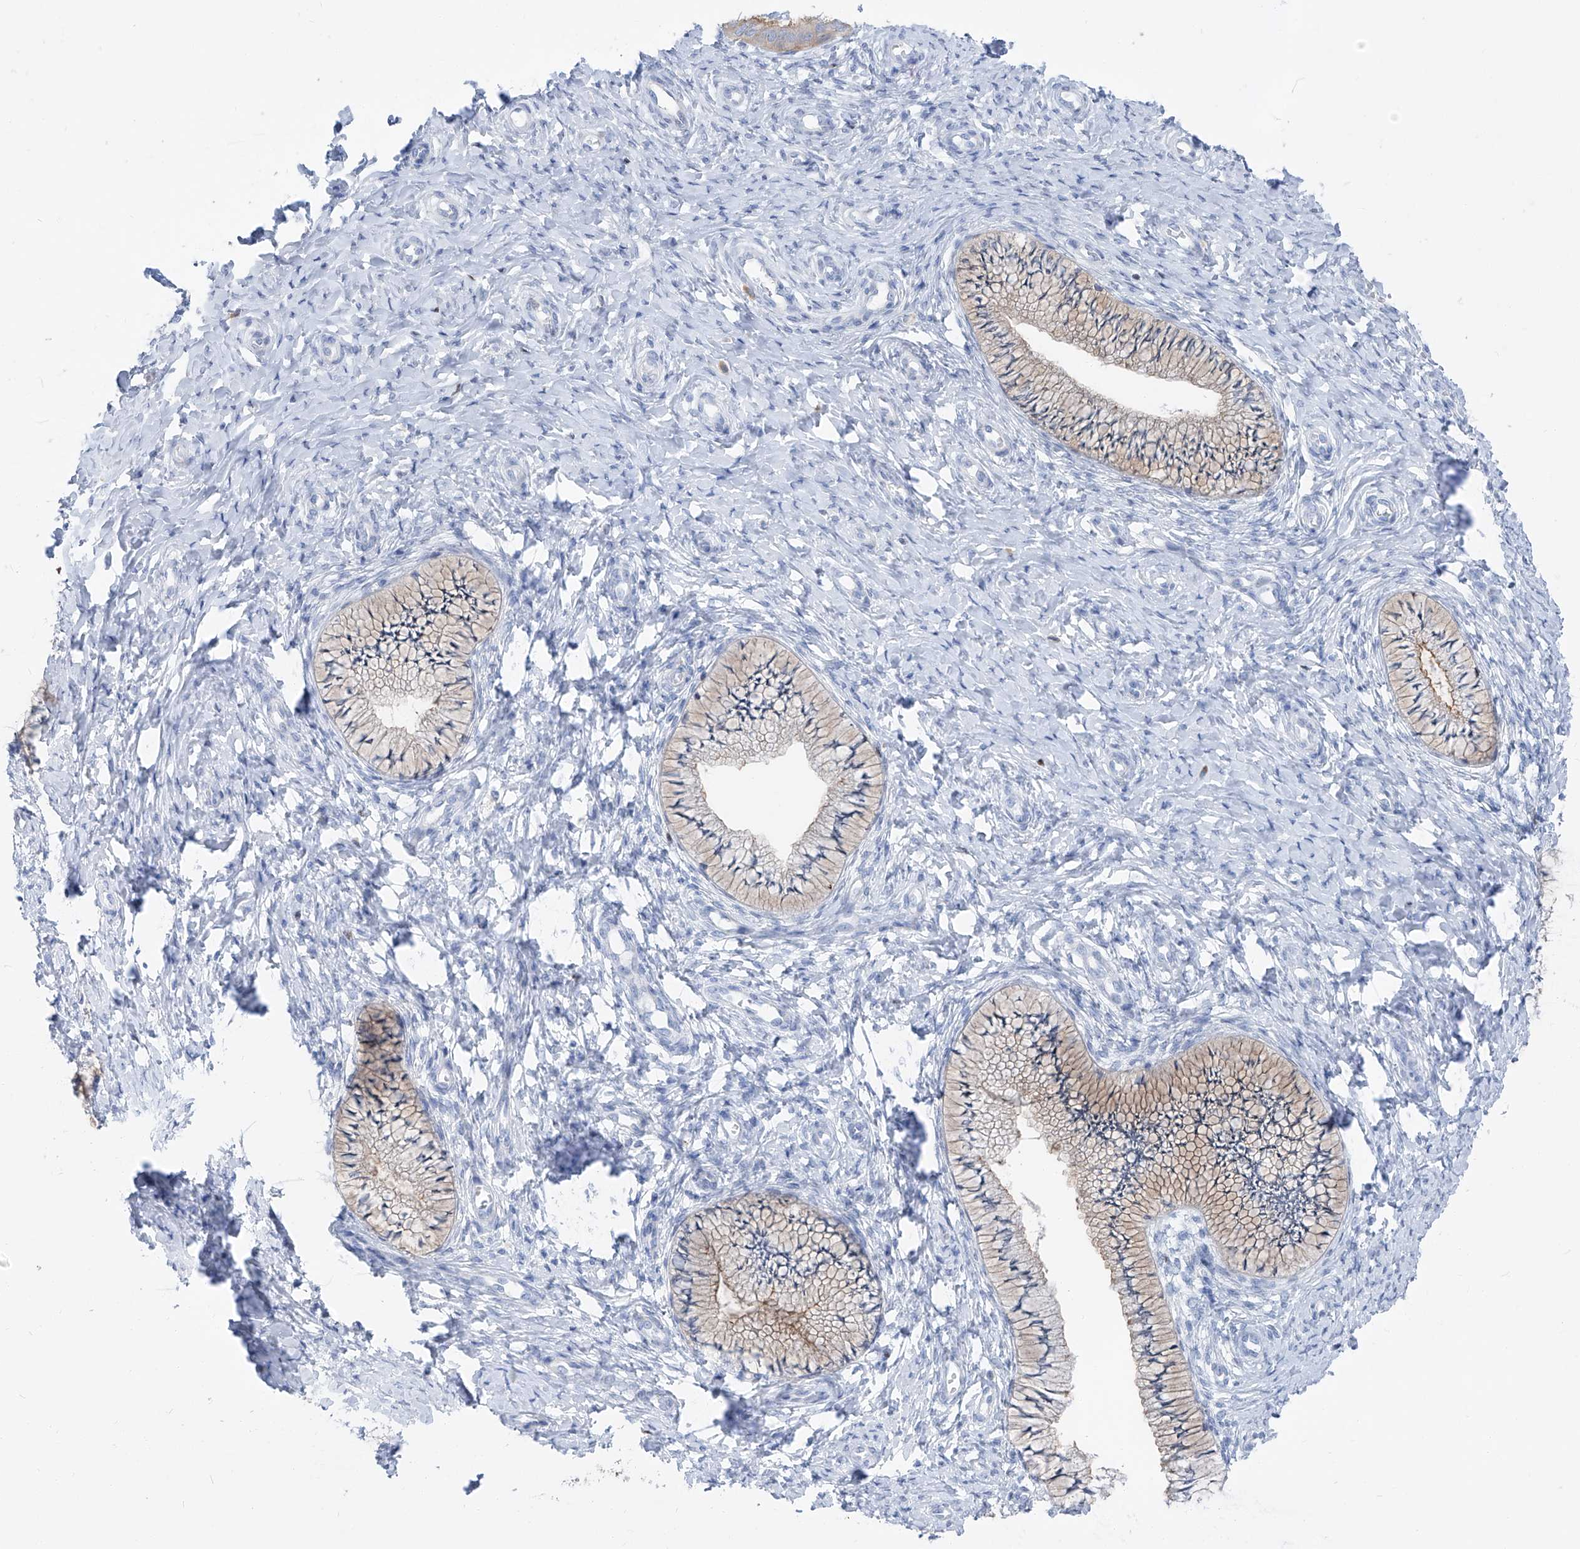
{"staining": {"intensity": "moderate", "quantity": "<25%", "location": "cytoplasmic/membranous"}, "tissue": "cervix", "cell_type": "Glandular cells", "image_type": "normal", "snomed": [{"axis": "morphology", "description": "Normal tissue, NOS"}, {"axis": "topography", "description": "Cervix"}], "caption": "Benign cervix reveals moderate cytoplasmic/membranous positivity in approximately <25% of glandular cells (brown staining indicates protein expression, while blue staining denotes nuclei)..", "gene": "FRS3", "patient": {"sex": "female", "age": 36}}